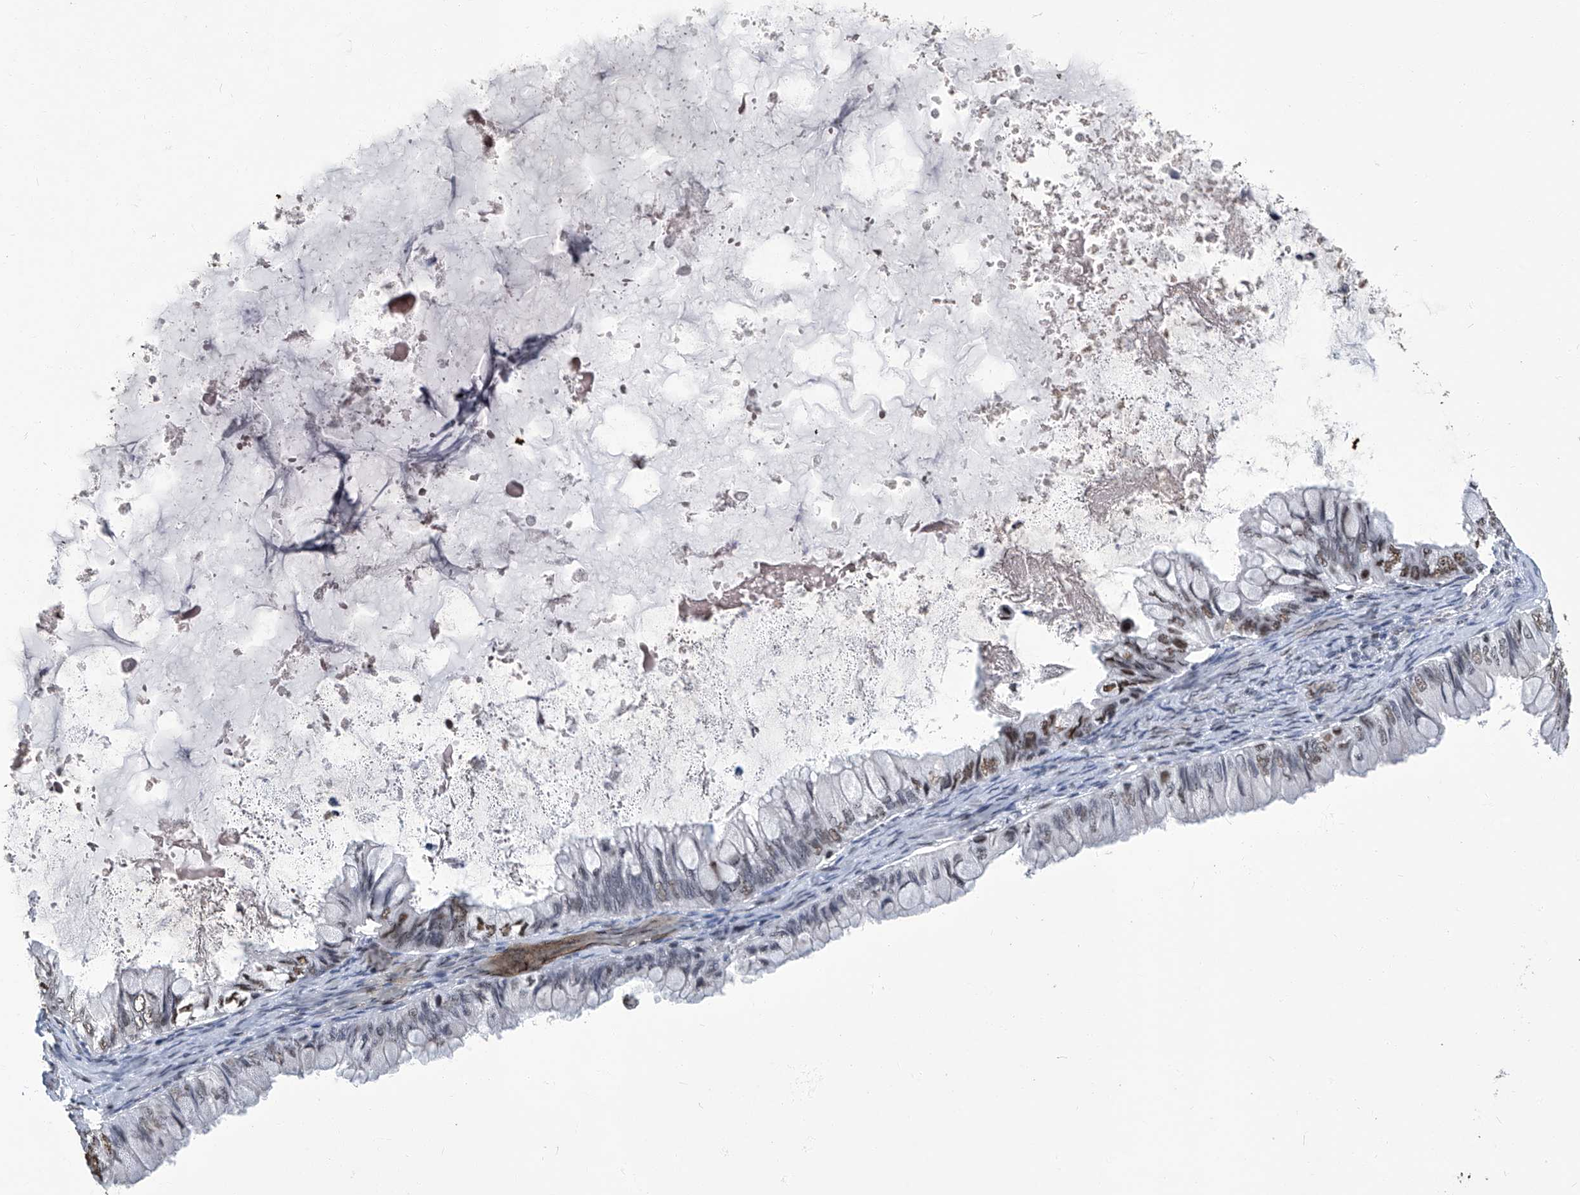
{"staining": {"intensity": "moderate", "quantity": ">75%", "location": "nuclear"}, "tissue": "ovarian cancer", "cell_type": "Tumor cells", "image_type": "cancer", "snomed": [{"axis": "morphology", "description": "Cystadenocarcinoma, mucinous, NOS"}, {"axis": "topography", "description": "Ovary"}], "caption": "IHC of ovarian mucinous cystadenocarcinoma displays medium levels of moderate nuclear staining in approximately >75% of tumor cells. The staining was performed using DAB, with brown indicating positive protein expression. Nuclei are stained blue with hematoxylin.", "gene": "HBP1", "patient": {"sex": "female", "age": 80}}